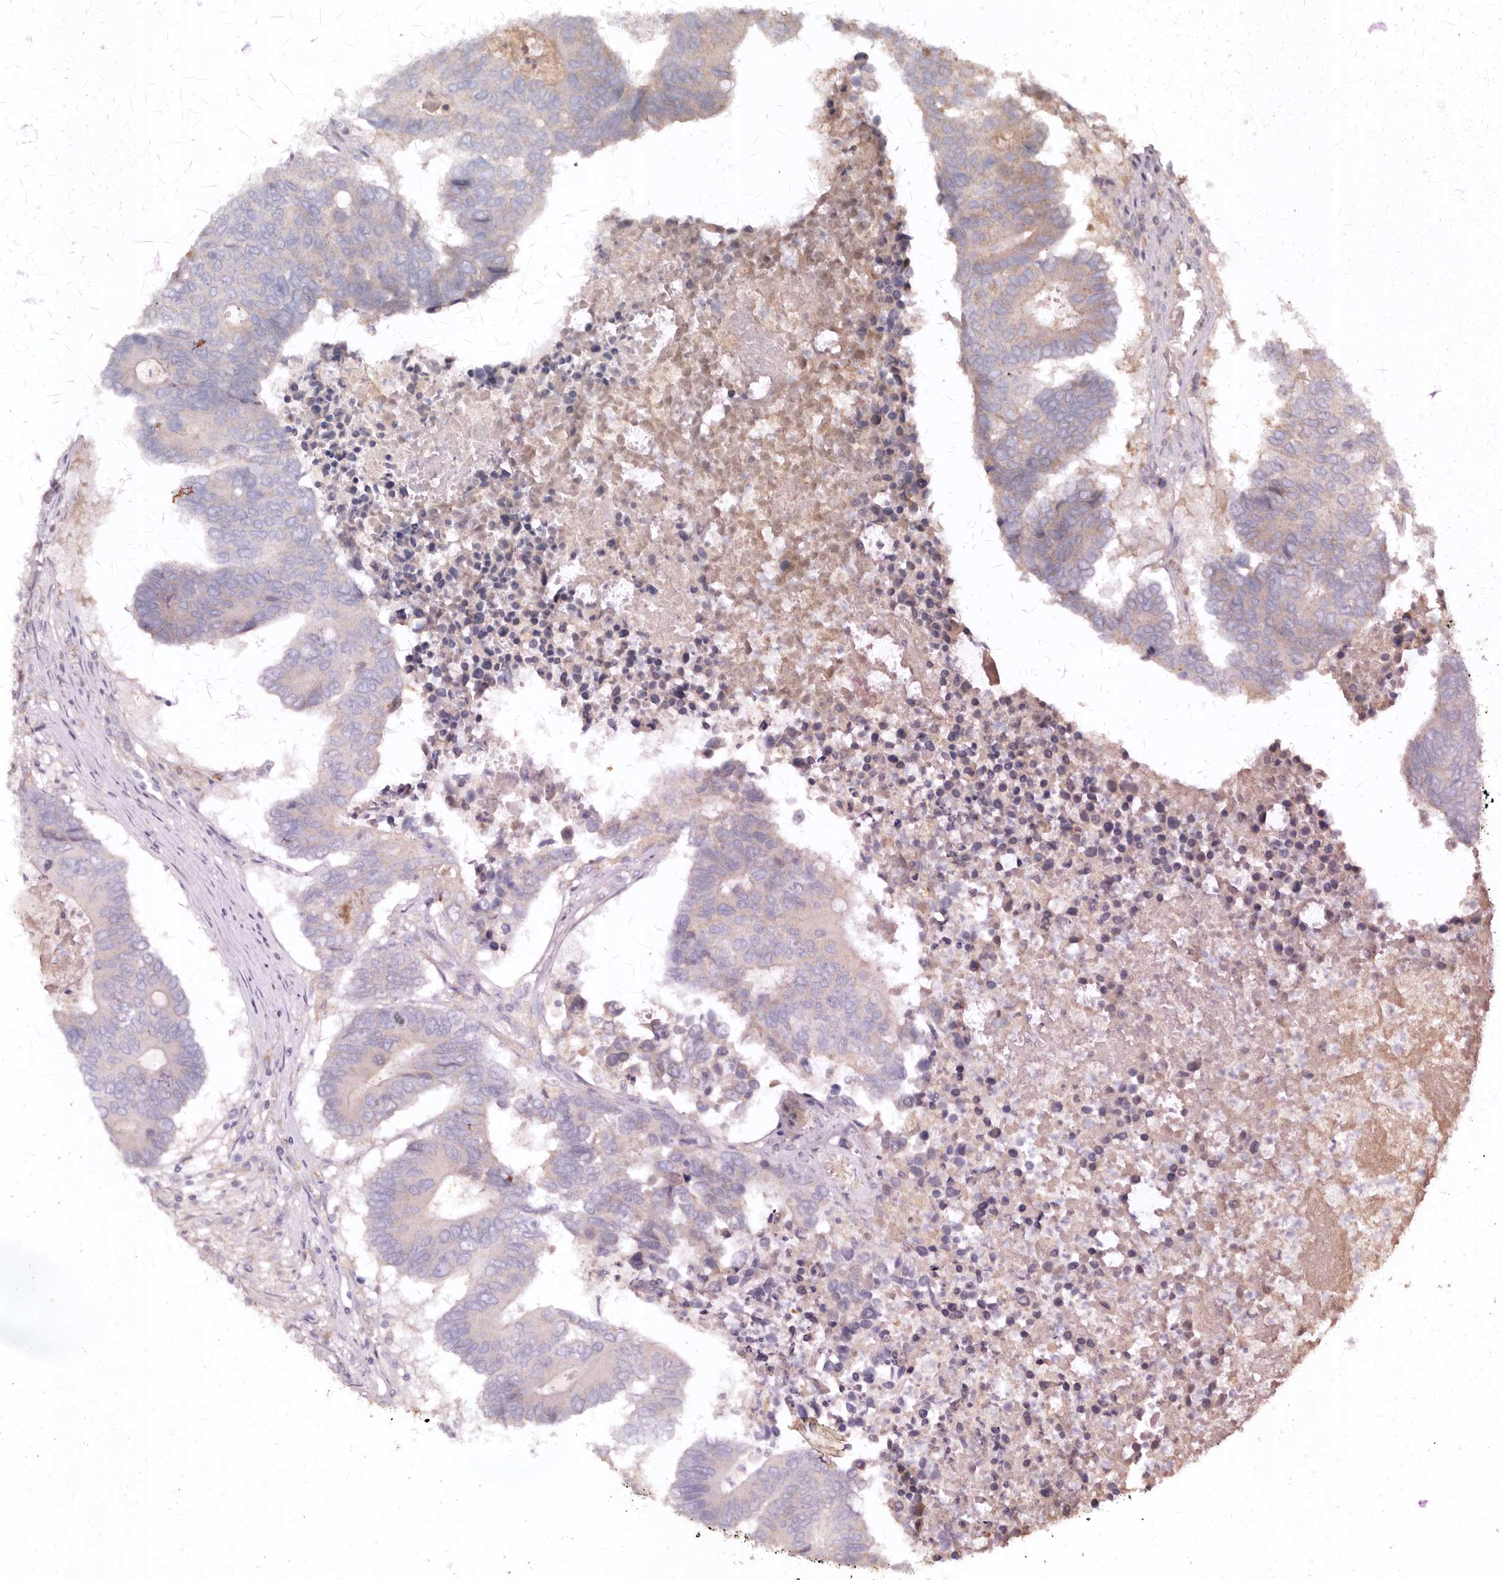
{"staining": {"intensity": "weak", "quantity": "<25%", "location": "cytoplasmic/membranous"}, "tissue": "colorectal cancer", "cell_type": "Tumor cells", "image_type": "cancer", "snomed": [{"axis": "morphology", "description": "Adenocarcinoma, NOS"}, {"axis": "topography", "description": "Colon"}], "caption": "Immunohistochemistry (IHC) histopathology image of neoplastic tissue: colorectal cancer (adenocarcinoma) stained with DAB (3,3'-diaminobenzidine) displays no significant protein positivity in tumor cells.", "gene": "FARS2", "patient": {"sex": "male", "age": 87}}